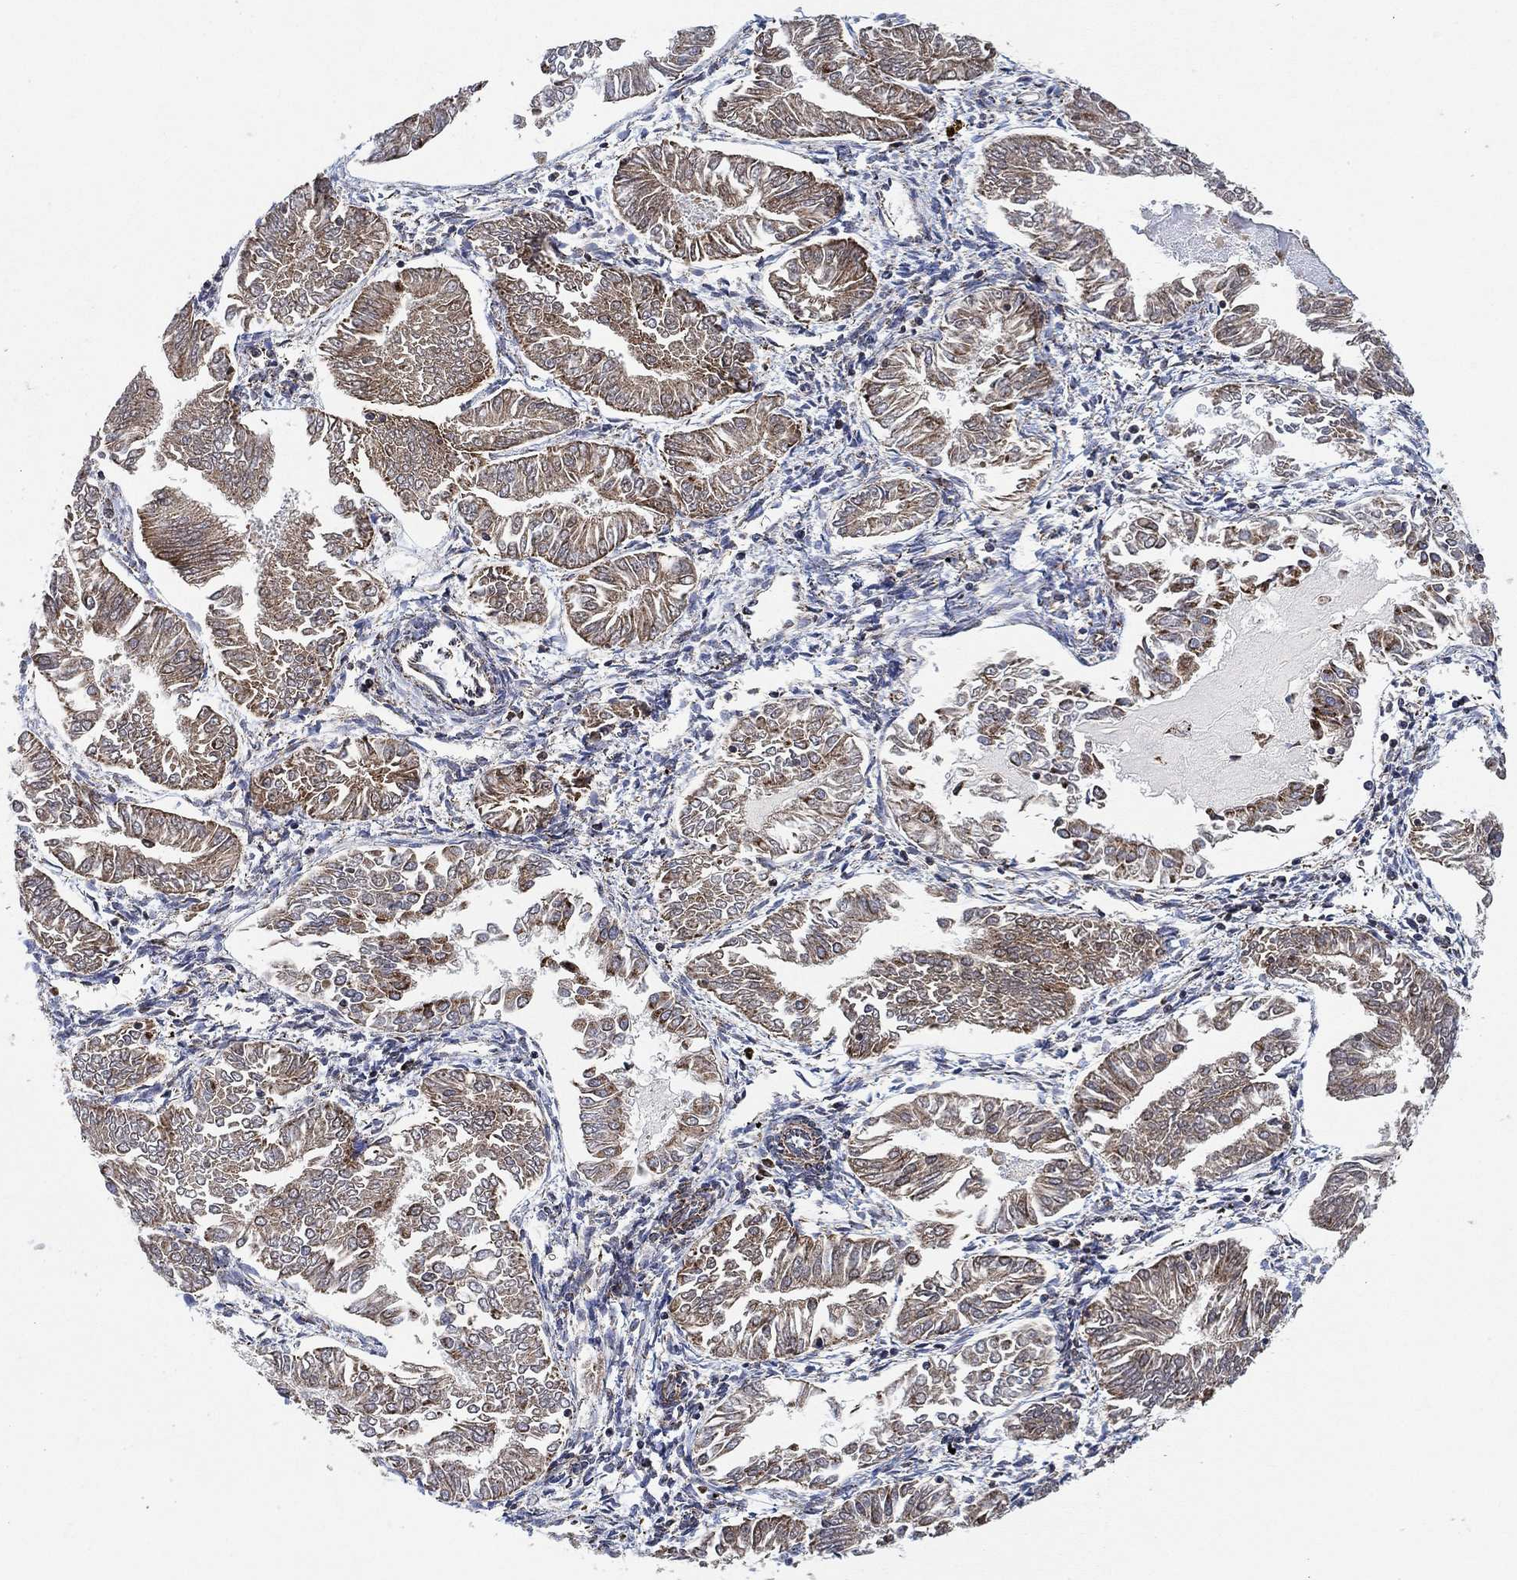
{"staining": {"intensity": "moderate", "quantity": "25%-75%", "location": "cytoplasmic/membranous"}, "tissue": "endometrial cancer", "cell_type": "Tumor cells", "image_type": "cancer", "snomed": [{"axis": "morphology", "description": "Adenocarcinoma, NOS"}, {"axis": "topography", "description": "Endometrium"}], "caption": "This is an image of immunohistochemistry (IHC) staining of adenocarcinoma (endometrial), which shows moderate expression in the cytoplasmic/membranous of tumor cells.", "gene": "NDUFS3", "patient": {"sex": "female", "age": 53}}